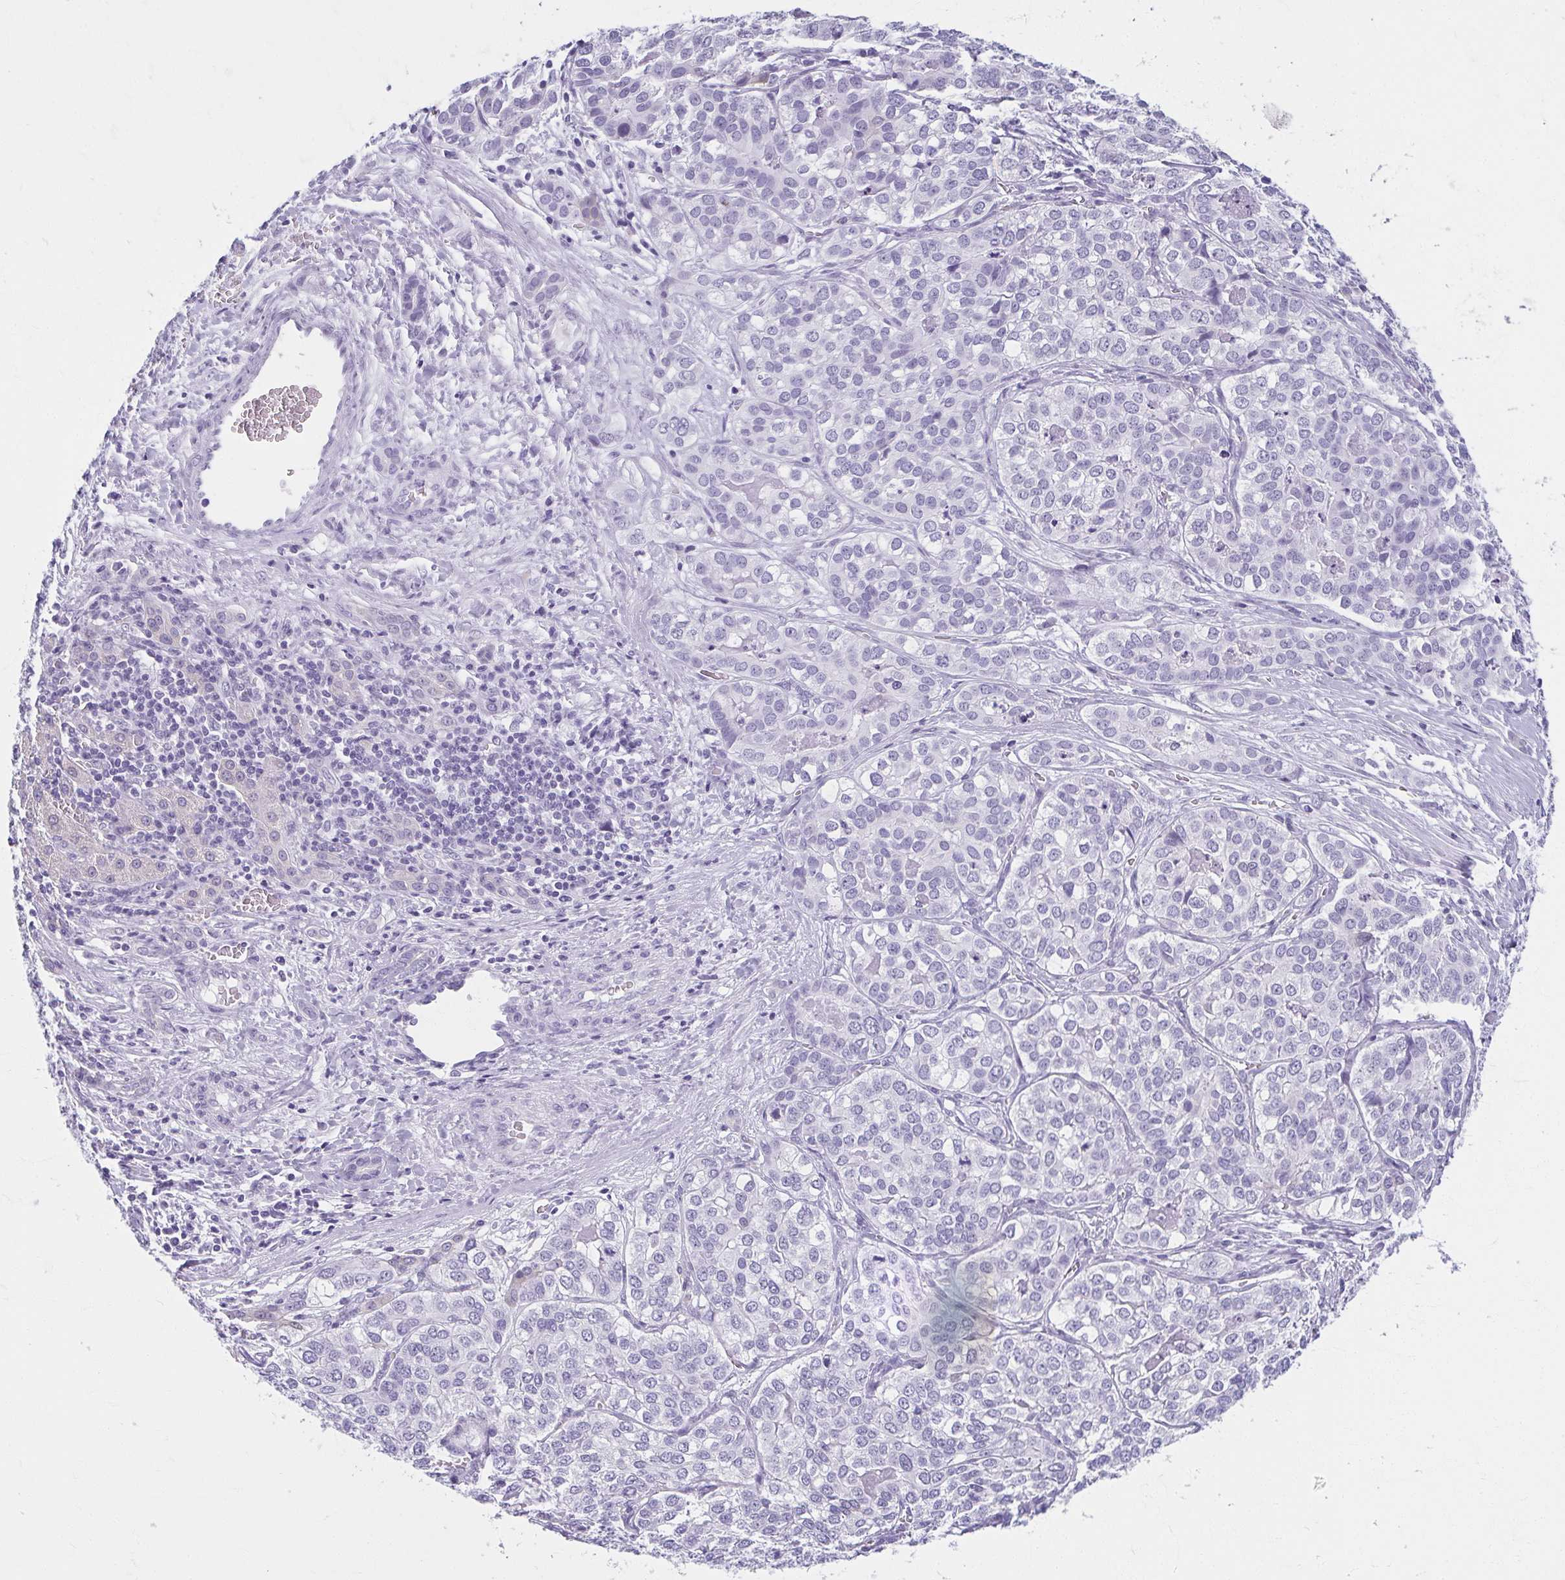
{"staining": {"intensity": "negative", "quantity": "none", "location": "none"}, "tissue": "liver cancer", "cell_type": "Tumor cells", "image_type": "cancer", "snomed": [{"axis": "morphology", "description": "Cholangiocarcinoma"}, {"axis": "topography", "description": "Liver"}], "caption": "Tumor cells are negative for protein expression in human liver cancer (cholangiocarcinoma). Brightfield microscopy of IHC stained with DAB (3,3'-diaminobenzidine) (brown) and hematoxylin (blue), captured at high magnification.", "gene": "MOBP", "patient": {"sex": "male", "age": 56}}